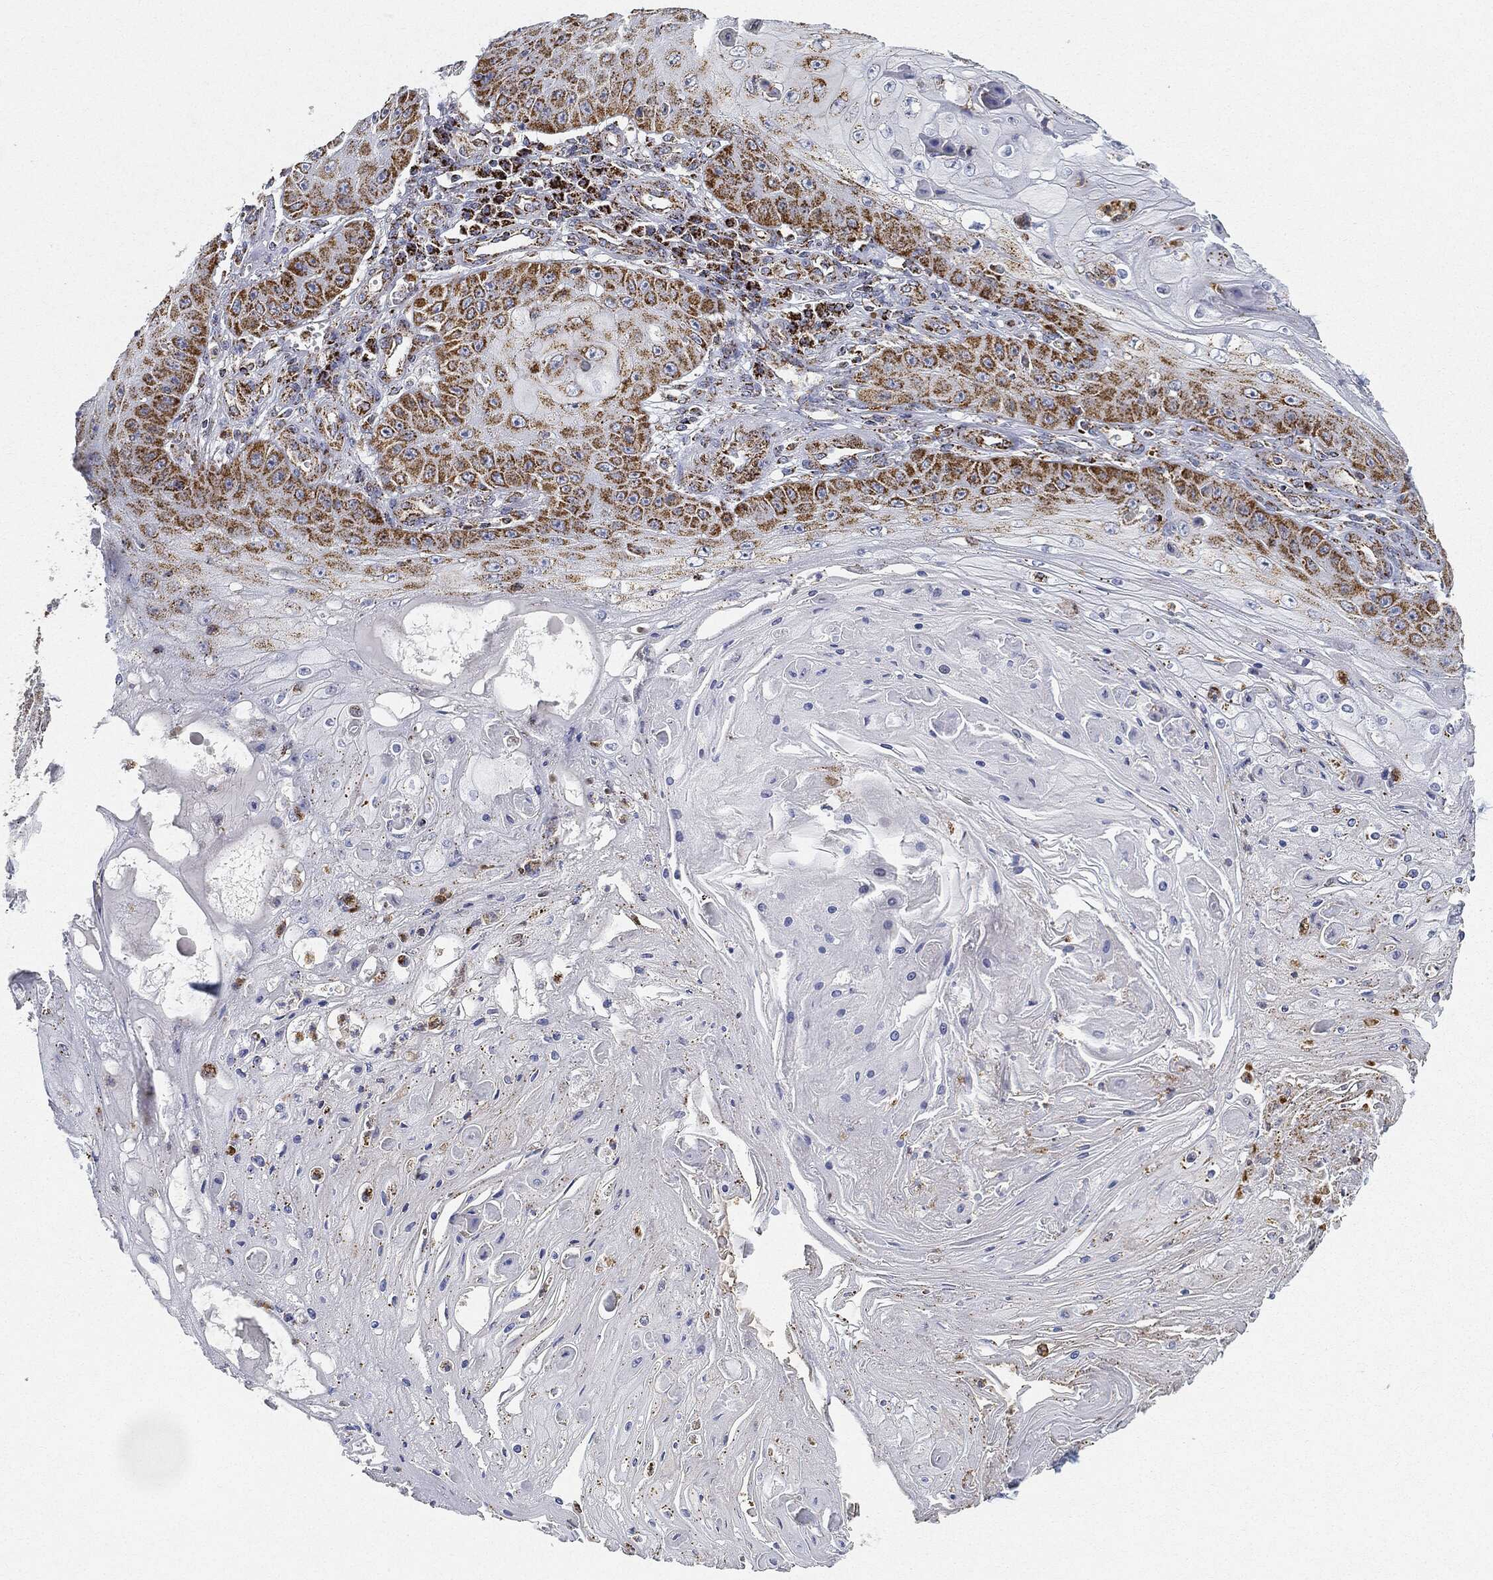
{"staining": {"intensity": "strong", "quantity": "25%-75%", "location": "cytoplasmic/membranous"}, "tissue": "skin cancer", "cell_type": "Tumor cells", "image_type": "cancer", "snomed": [{"axis": "morphology", "description": "Squamous cell carcinoma, NOS"}, {"axis": "topography", "description": "Skin"}], "caption": "Immunohistochemistry (DAB (3,3'-diaminobenzidine)) staining of human skin cancer exhibits strong cytoplasmic/membranous protein expression in approximately 25%-75% of tumor cells.", "gene": "CAPN15", "patient": {"sex": "male", "age": 70}}